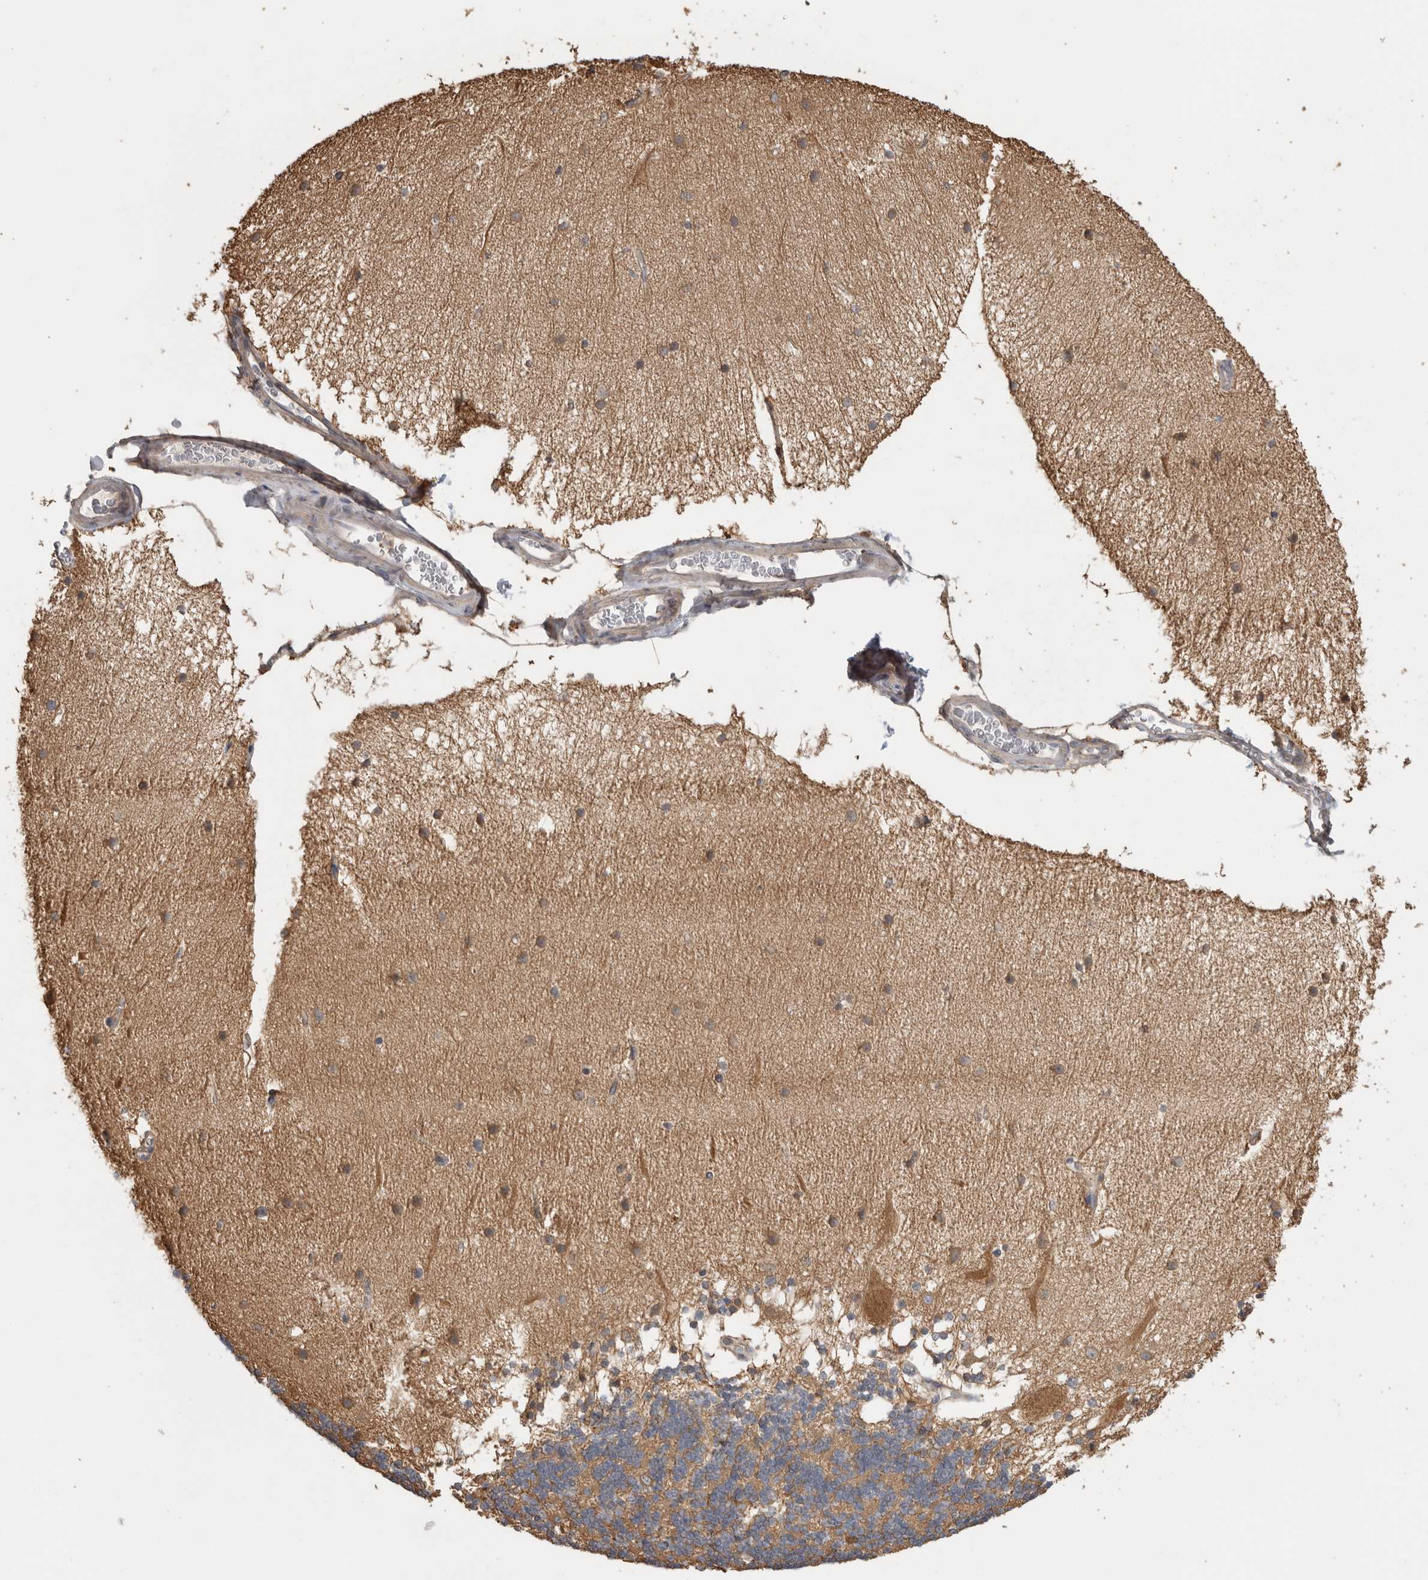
{"staining": {"intensity": "moderate", "quantity": ">75%", "location": "cytoplasmic/membranous"}, "tissue": "cerebellum", "cell_type": "Cells in granular layer", "image_type": "normal", "snomed": [{"axis": "morphology", "description": "Normal tissue, NOS"}, {"axis": "topography", "description": "Cerebellum"}], "caption": "Unremarkable cerebellum reveals moderate cytoplasmic/membranous staining in about >75% of cells in granular layer.", "gene": "TBCE", "patient": {"sex": "female", "age": 54}}